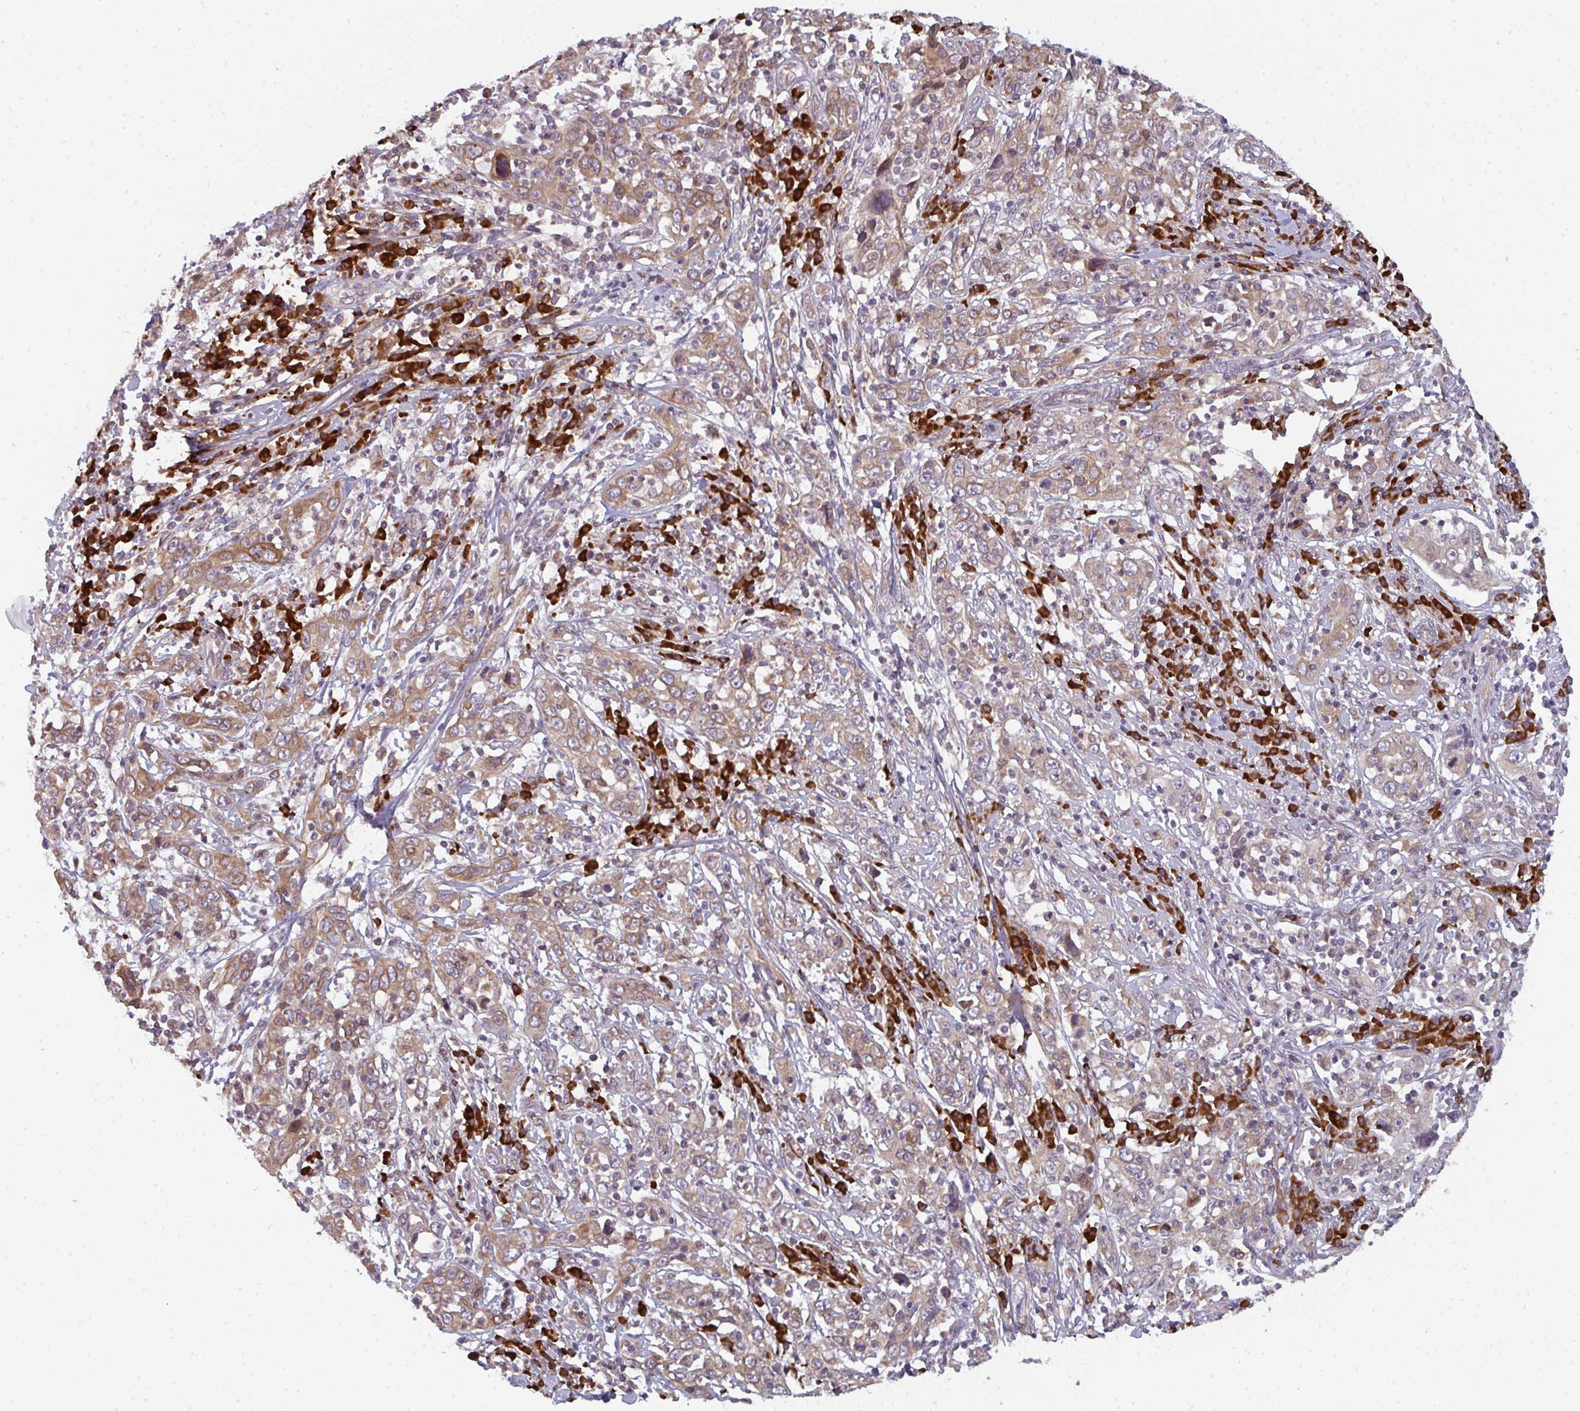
{"staining": {"intensity": "moderate", "quantity": ">75%", "location": "cytoplasmic/membranous"}, "tissue": "cervical cancer", "cell_type": "Tumor cells", "image_type": "cancer", "snomed": [{"axis": "morphology", "description": "Squamous cell carcinoma, NOS"}, {"axis": "topography", "description": "Cervix"}], "caption": "This image demonstrates immunohistochemistry (IHC) staining of squamous cell carcinoma (cervical), with medium moderate cytoplasmic/membranous staining in about >75% of tumor cells.", "gene": "LYSMD4", "patient": {"sex": "female", "age": 46}}